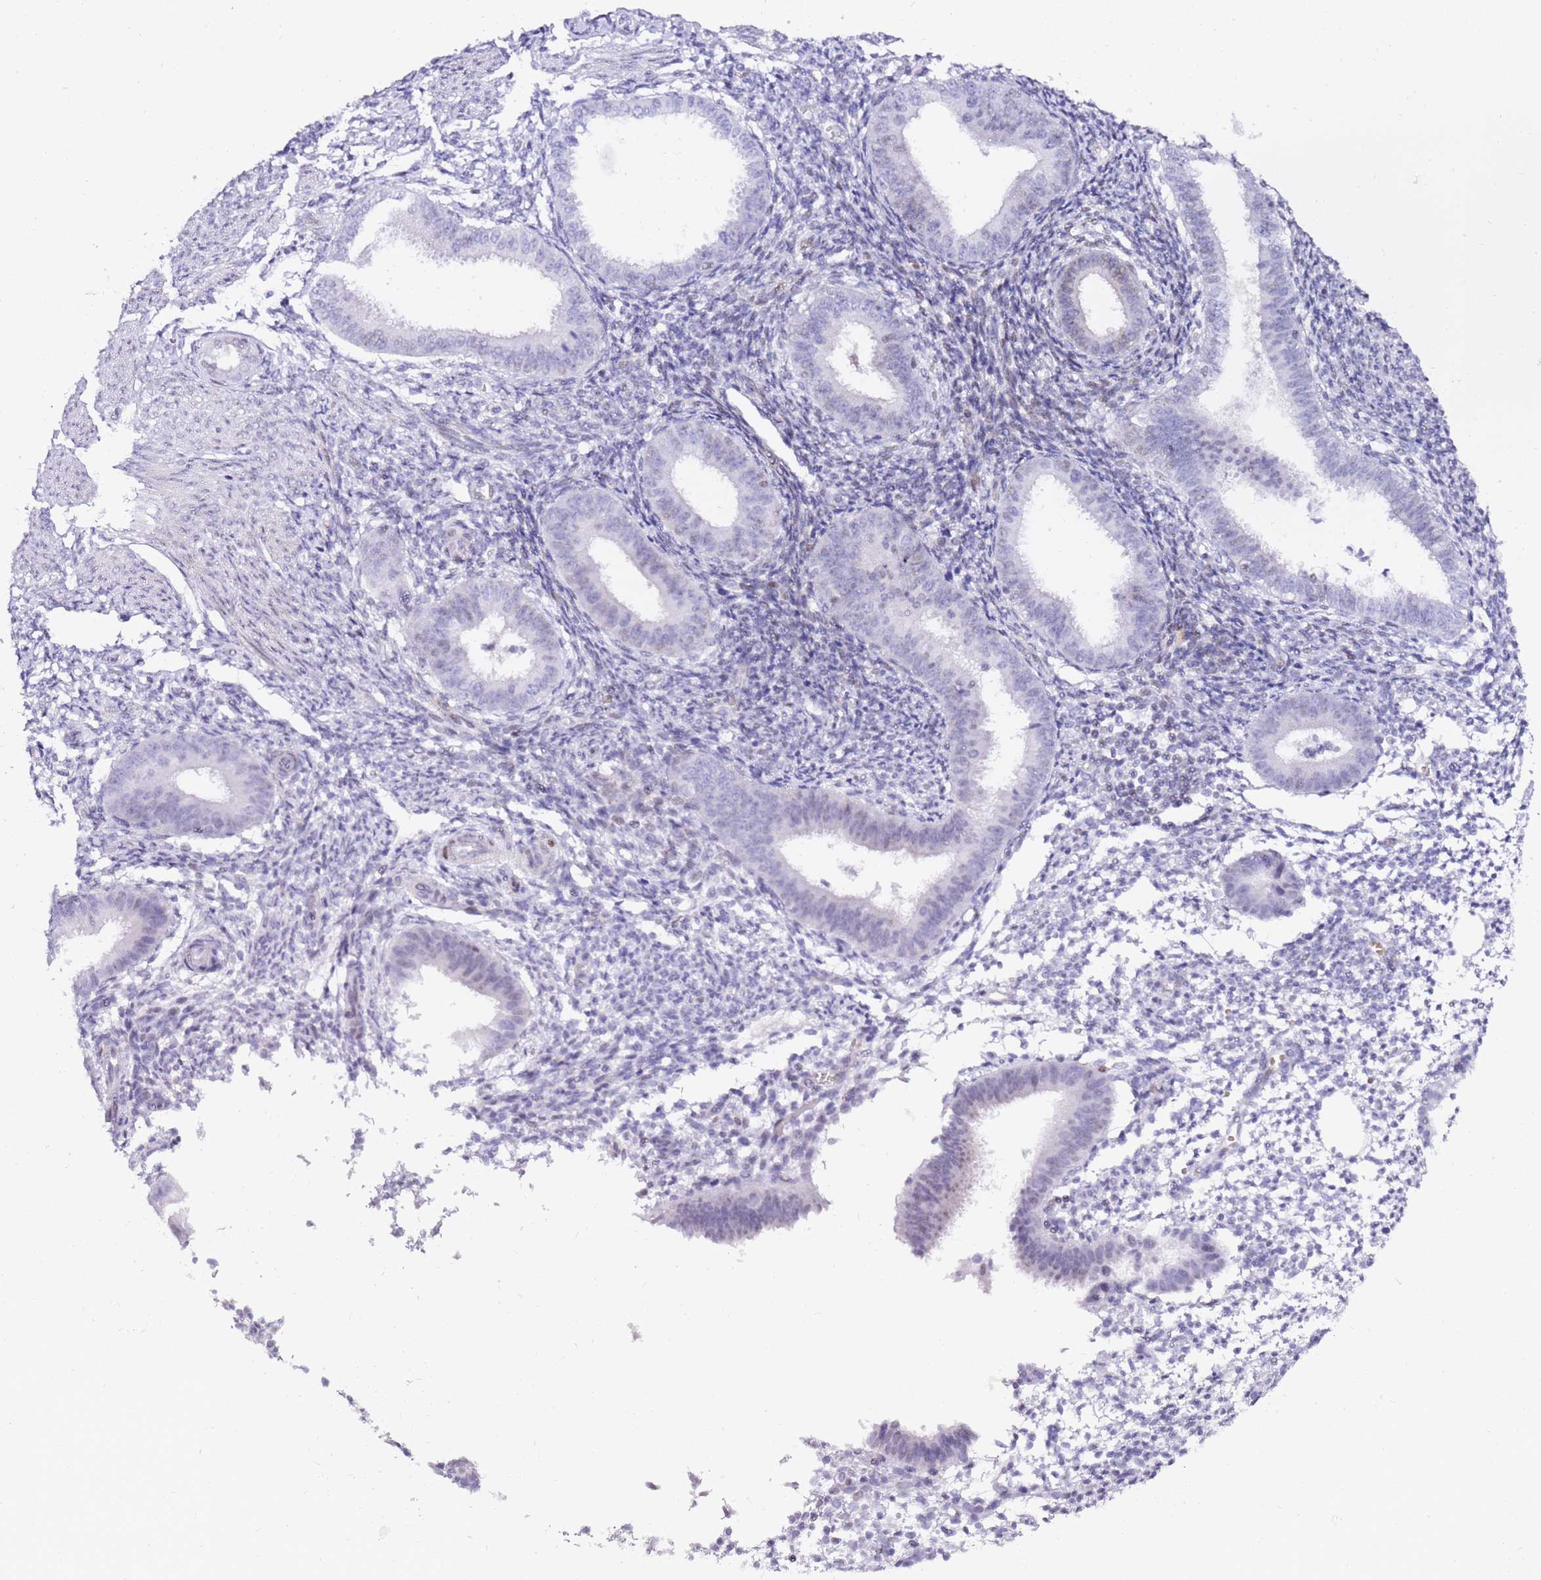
{"staining": {"intensity": "negative", "quantity": "none", "location": "none"}, "tissue": "endometrium", "cell_type": "Cells in endometrial stroma", "image_type": "normal", "snomed": [{"axis": "morphology", "description": "Normal tissue, NOS"}, {"axis": "topography", "description": "Uterus"}, {"axis": "topography", "description": "Endometrium"}], "caption": "Immunohistochemistry (IHC) of benign endometrium shows no expression in cells in endometrial stroma. (Brightfield microscopy of DAB immunohistochemistry (IHC) at high magnification).", "gene": "GBP2", "patient": {"sex": "female", "age": 48}}